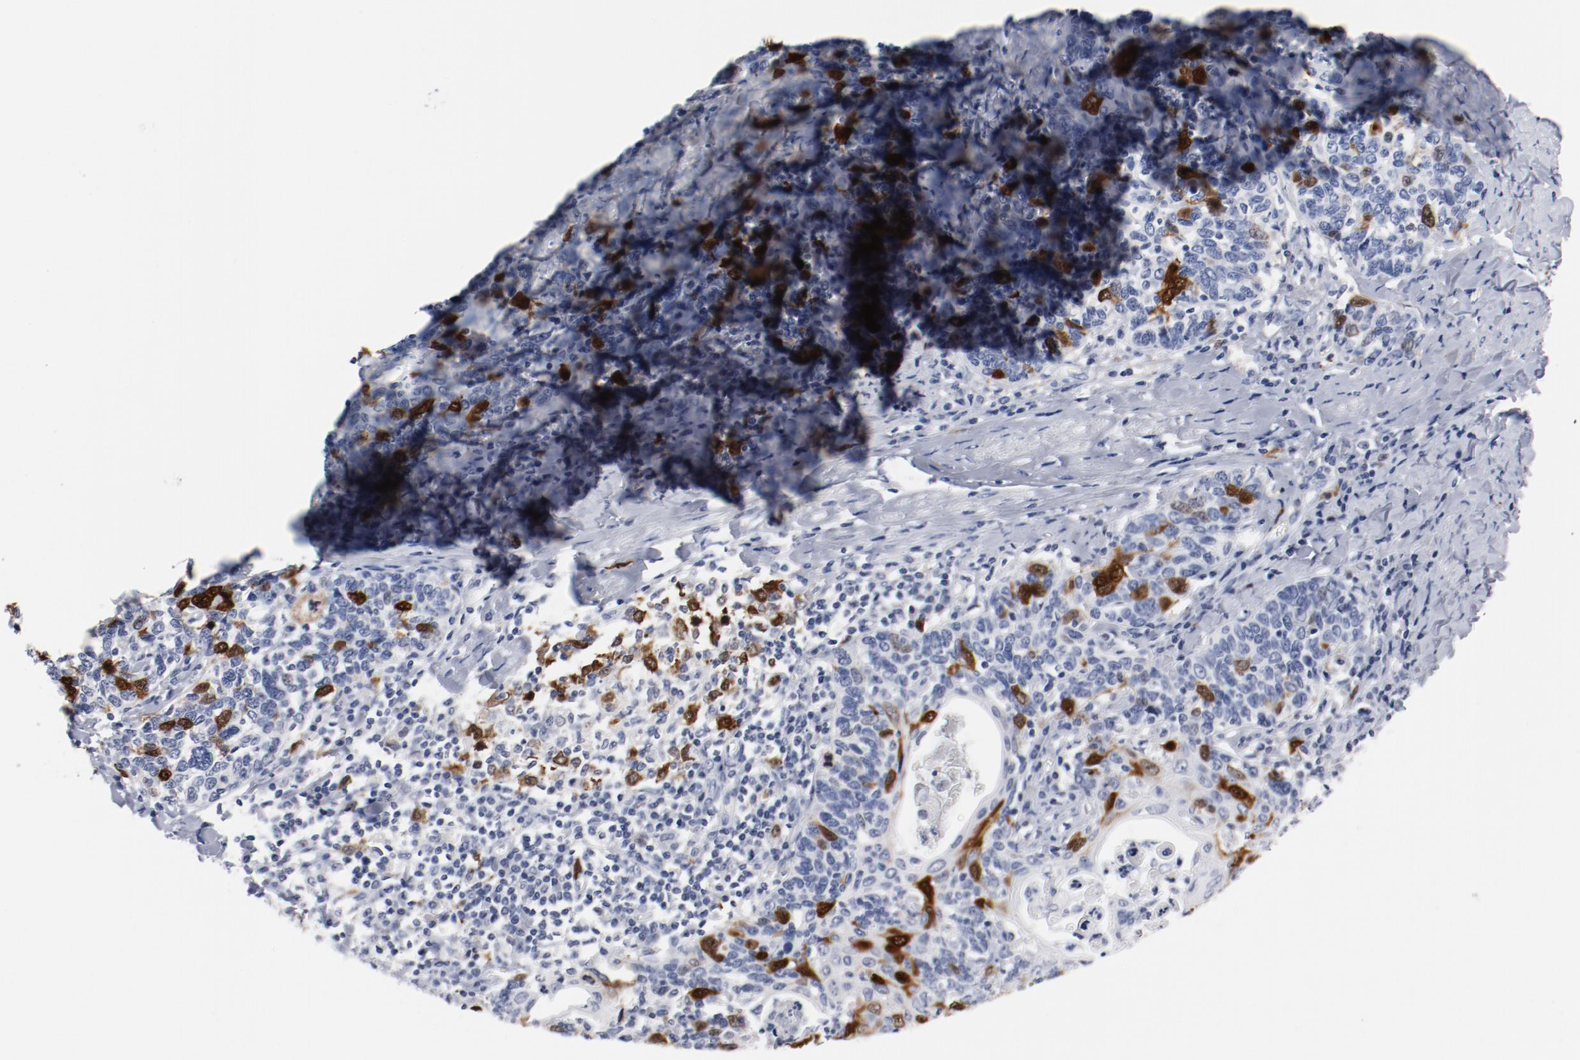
{"staining": {"intensity": "strong", "quantity": "25%-75%", "location": "nuclear"}, "tissue": "cervical cancer", "cell_type": "Tumor cells", "image_type": "cancer", "snomed": [{"axis": "morphology", "description": "Squamous cell carcinoma, NOS"}, {"axis": "topography", "description": "Cervix"}], "caption": "Strong nuclear protein positivity is seen in approximately 25%-75% of tumor cells in cervical cancer.", "gene": "CDC20", "patient": {"sex": "female", "age": 41}}